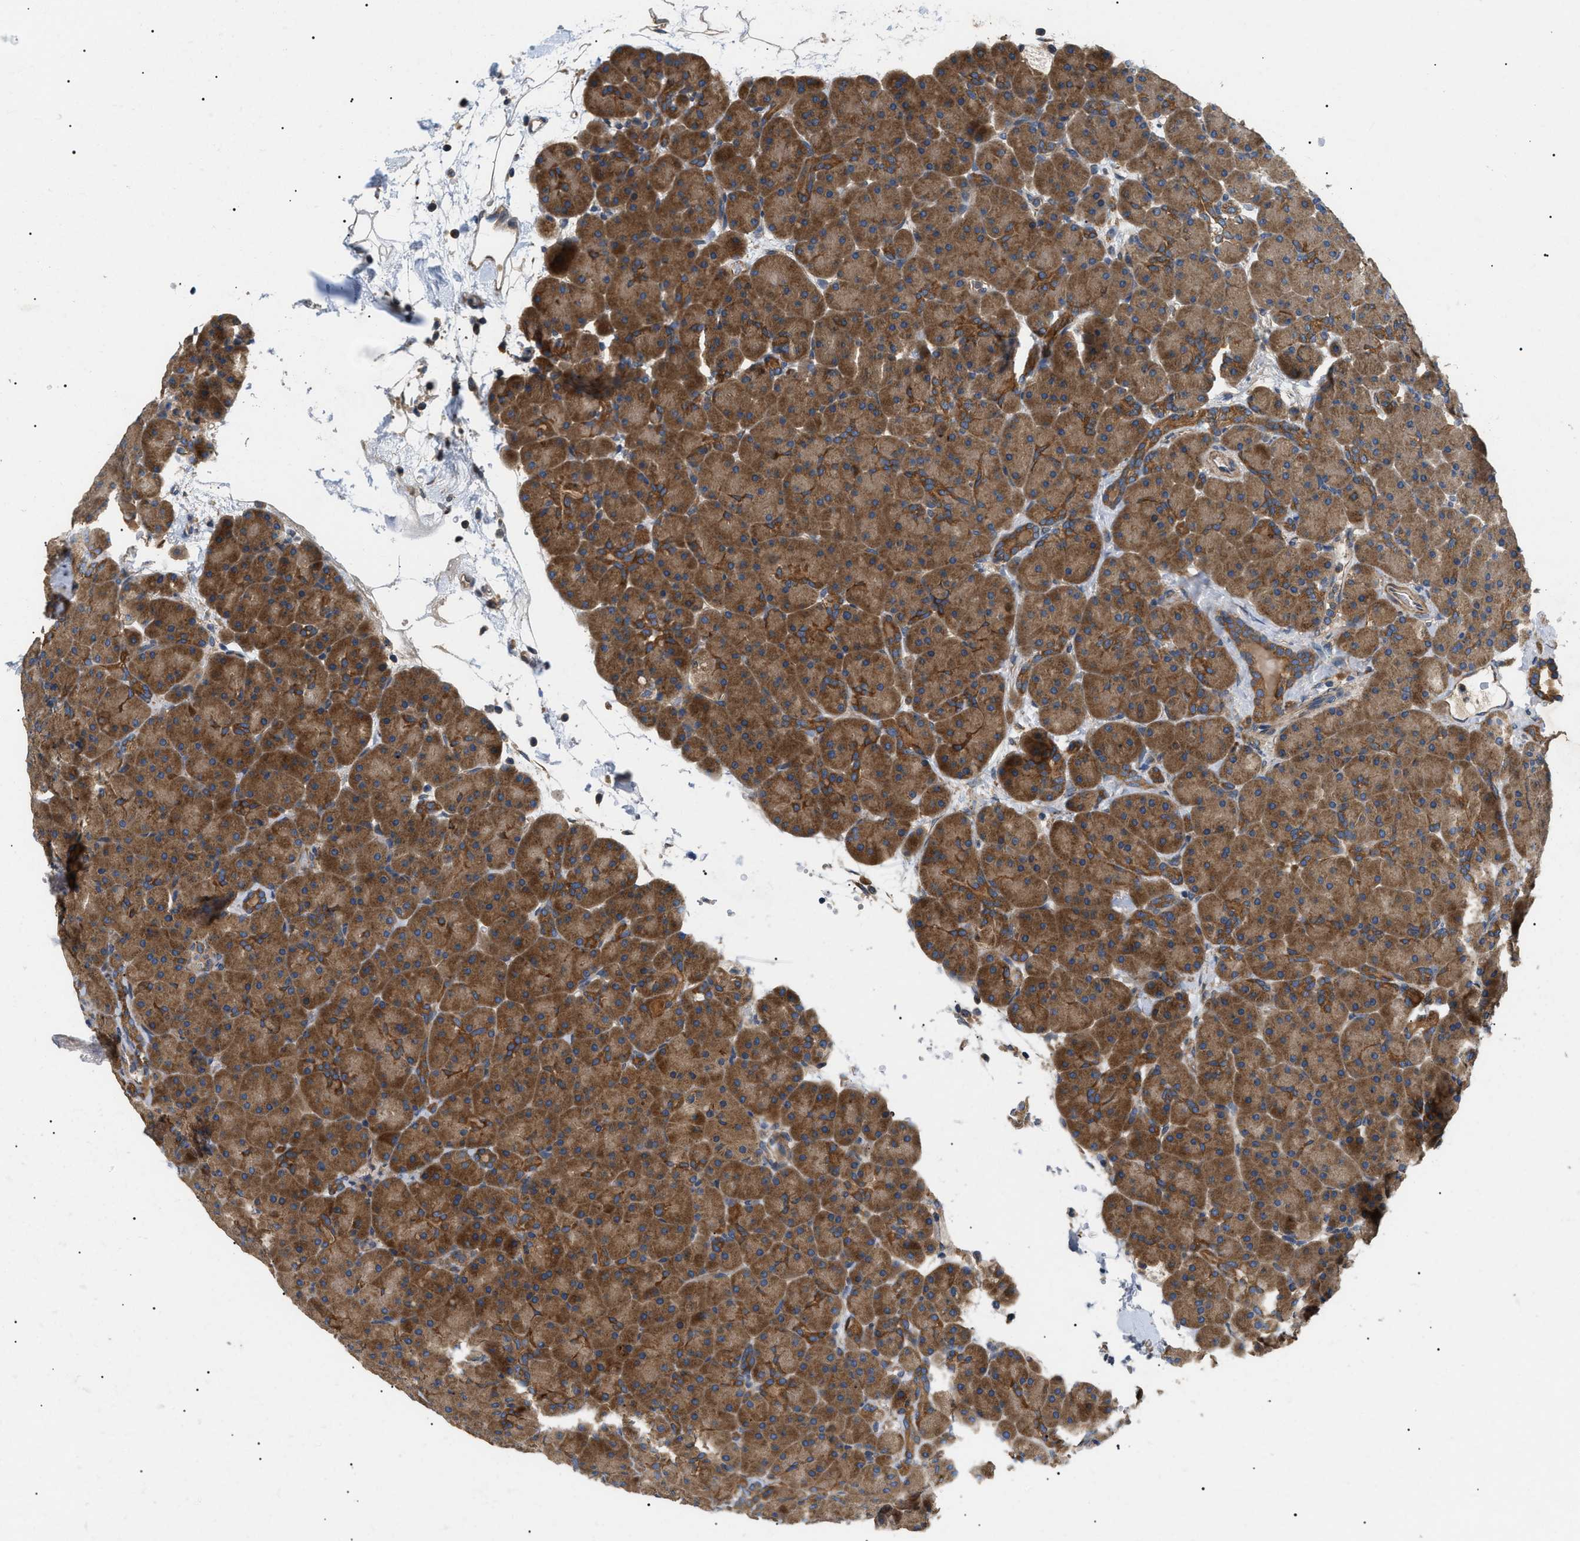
{"staining": {"intensity": "moderate", "quantity": ">75%", "location": "cytoplasmic/membranous"}, "tissue": "pancreas", "cell_type": "Exocrine glandular cells", "image_type": "normal", "snomed": [{"axis": "morphology", "description": "Normal tissue, NOS"}, {"axis": "topography", "description": "Pancreas"}], "caption": "Protein staining of unremarkable pancreas reveals moderate cytoplasmic/membranous staining in approximately >75% of exocrine glandular cells. (DAB (3,3'-diaminobenzidine) = brown stain, brightfield microscopy at high magnification).", "gene": "PPM1B", "patient": {"sex": "male", "age": 66}}